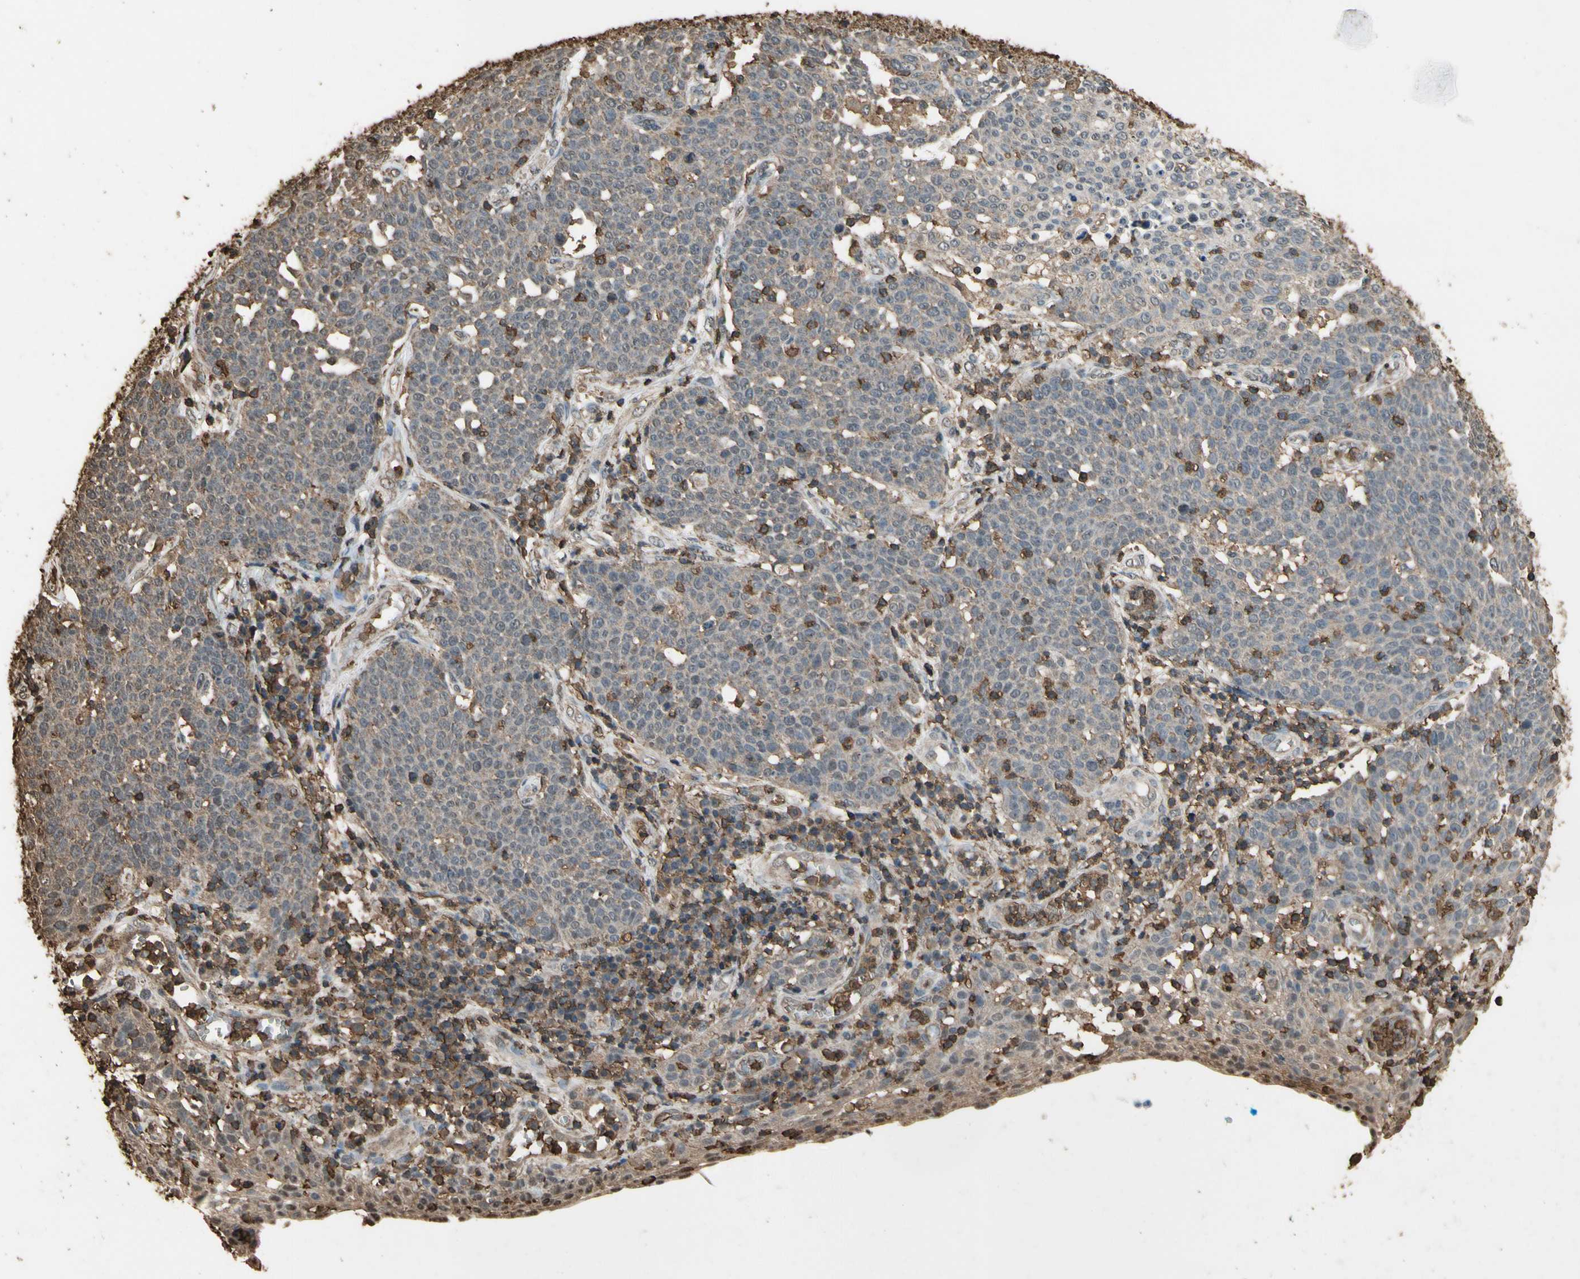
{"staining": {"intensity": "weak", "quantity": ">75%", "location": "cytoplasmic/membranous"}, "tissue": "cervical cancer", "cell_type": "Tumor cells", "image_type": "cancer", "snomed": [{"axis": "morphology", "description": "Squamous cell carcinoma, NOS"}, {"axis": "topography", "description": "Cervix"}], "caption": "Immunohistochemistry (IHC) of cervical cancer reveals low levels of weak cytoplasmic/membranous expression in approximately >75% of tumor cells. Nuclei are stained in blue.", "gene": "TNFSF13B", "patient": {"sex": "female", "age": 34}}